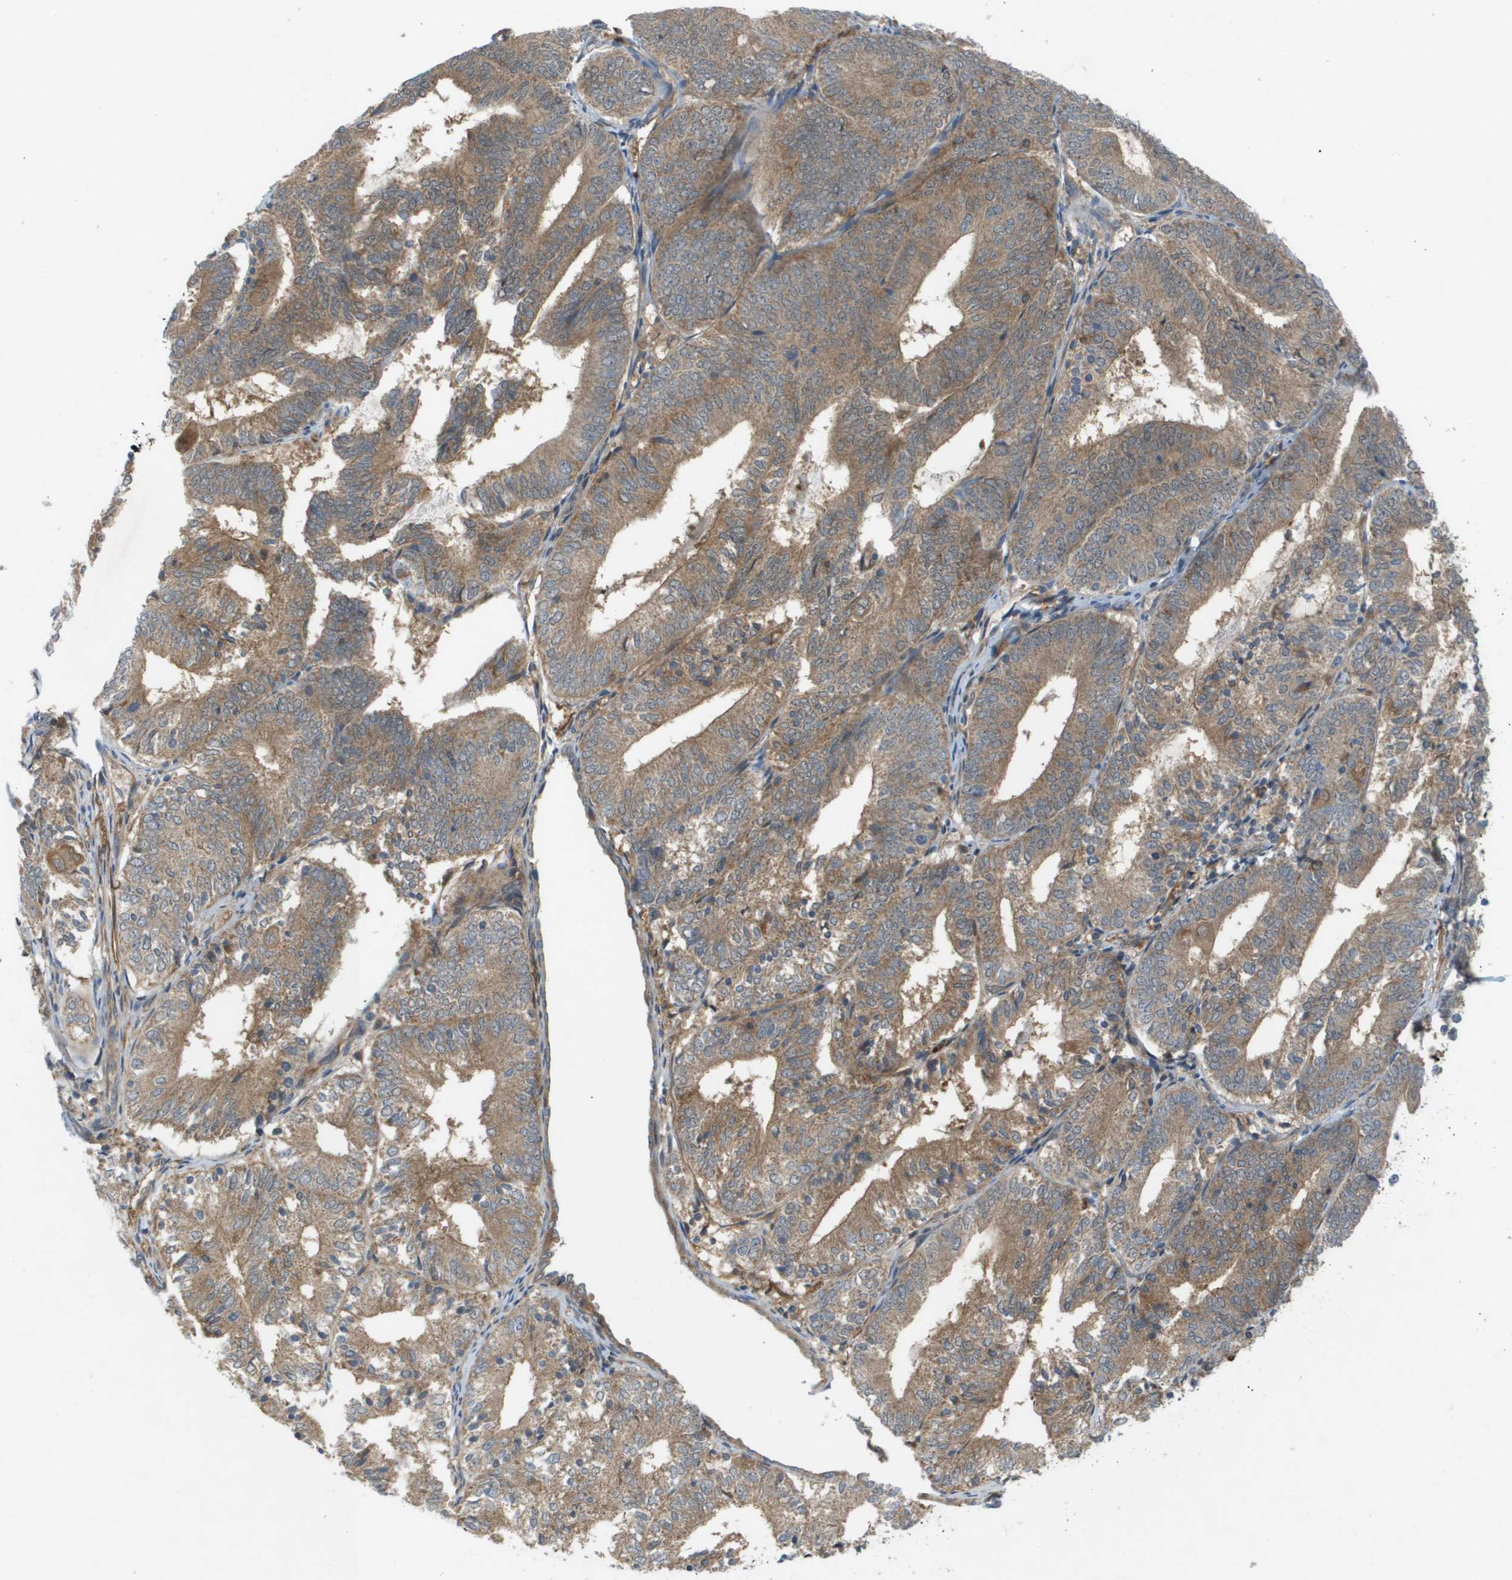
{"staining": {"intensity": "moderate", "quantity": ">75%", "location": "cytoplasmic/membranous"}, "tissue": "endometrial cancer", "cell_type": "Tumor cells", "image_type": "cancer", "snomed": [{"axis": "morphology", "description": "Adenocarcinoma, NOS"}, {"axis": "topography", "description": "Endometrium"}], "caption": "Adenocarcinoma (endometrial) stained with a protein marker reveals moderate staining in tumor cells.", "gene": "PALD1", "patient": {"sex": "female", "age": 81}}